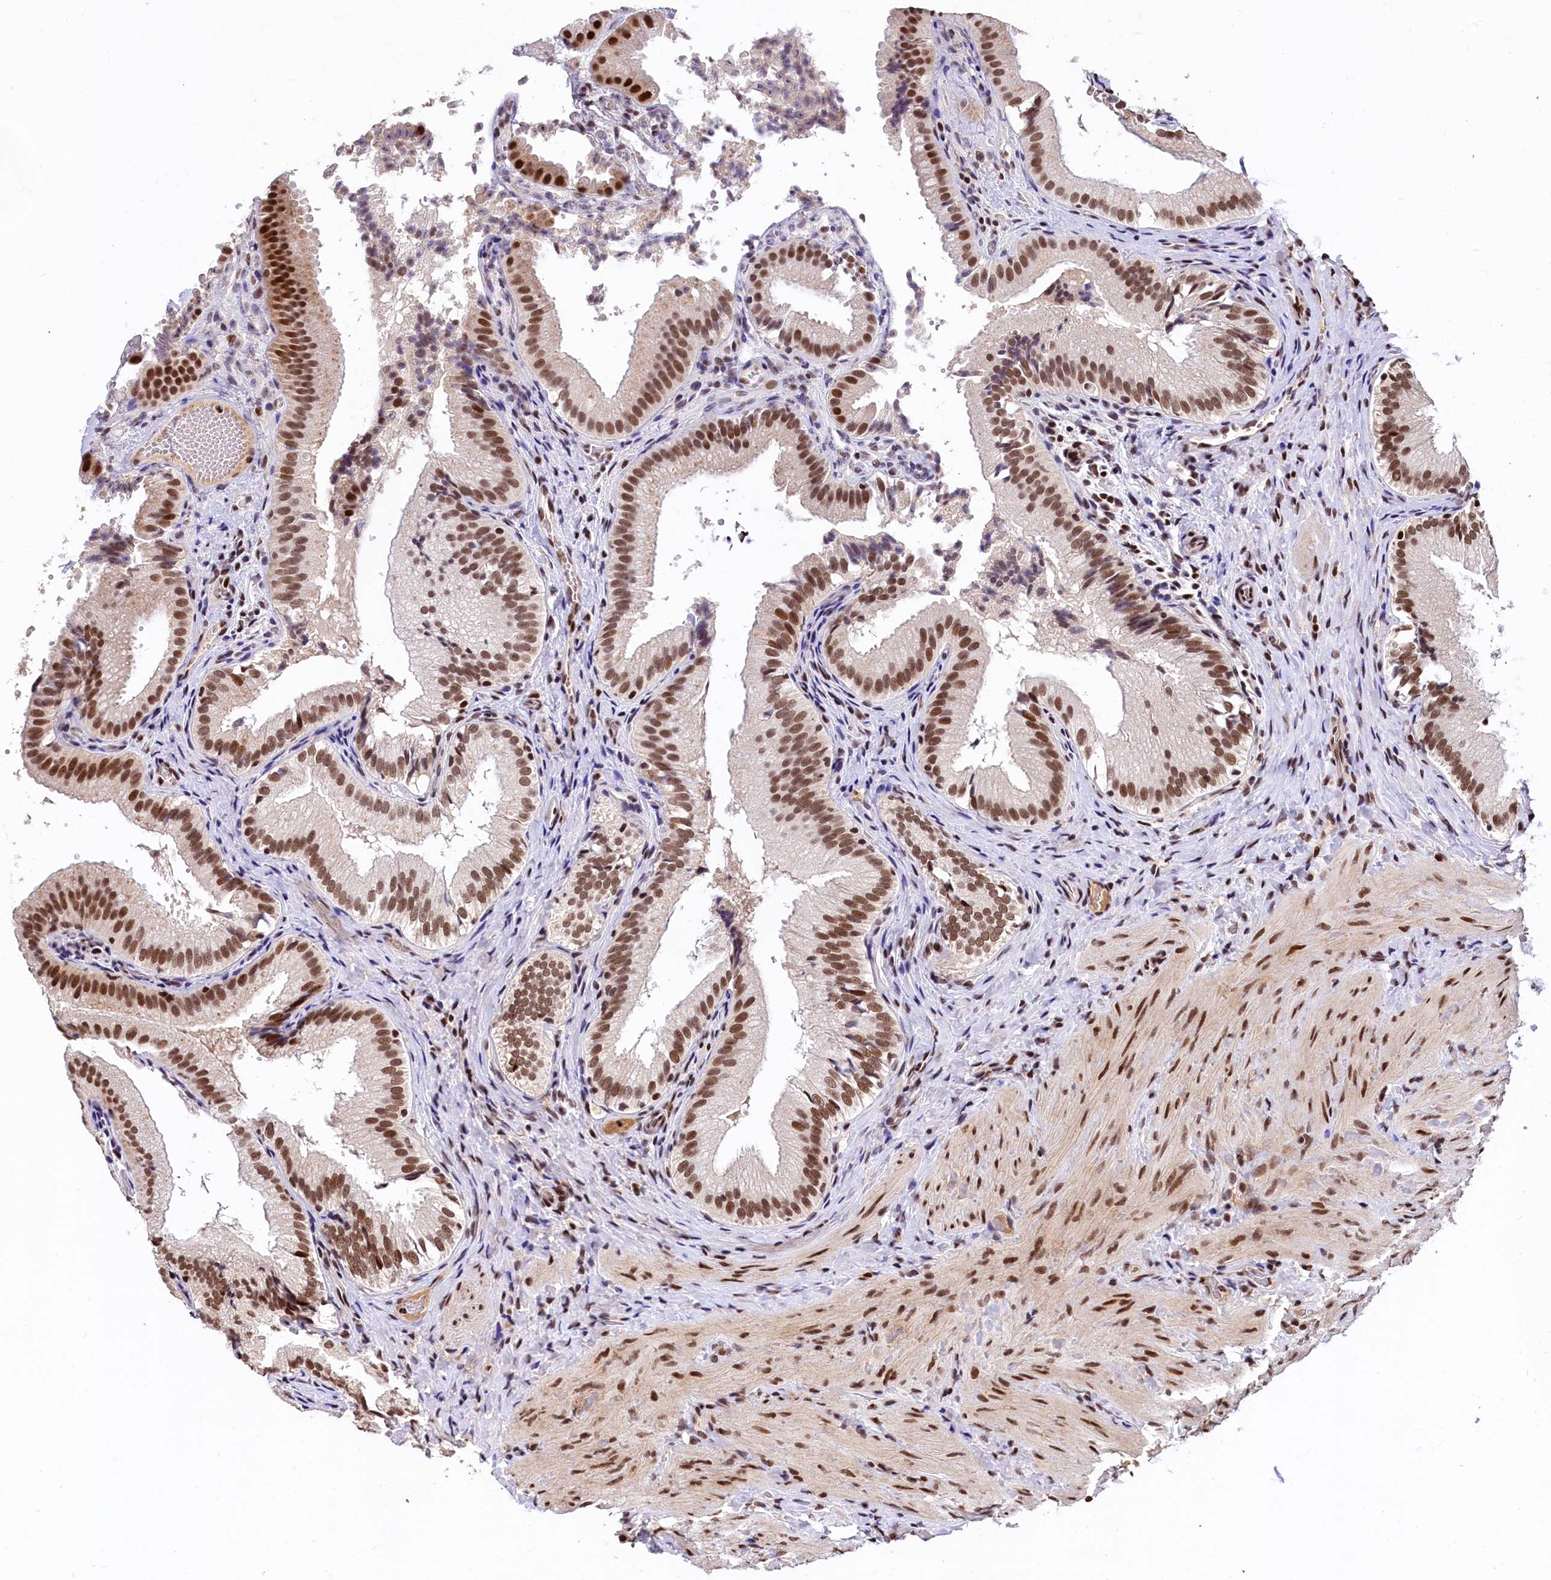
{"staining": {"intensity": "strong", "quantity": ">75%", "location": "nuclear"}, "tissue": "gallbladder", "cell_type": "Glandular cells", "image_type": "normal", "snomed": [{"axis": "morphology", "description": "Normal tissue, NOS"}, {"axis": "topography", "description": "Gallbladder"}], "caption": "Human gallbladder stained for a protein (brown) exhibits strong nuclear positive positivity in approximately >75% of glandular cells.", "gene": "FAM217B", "patient": {"sex": "female", "age": 30}}